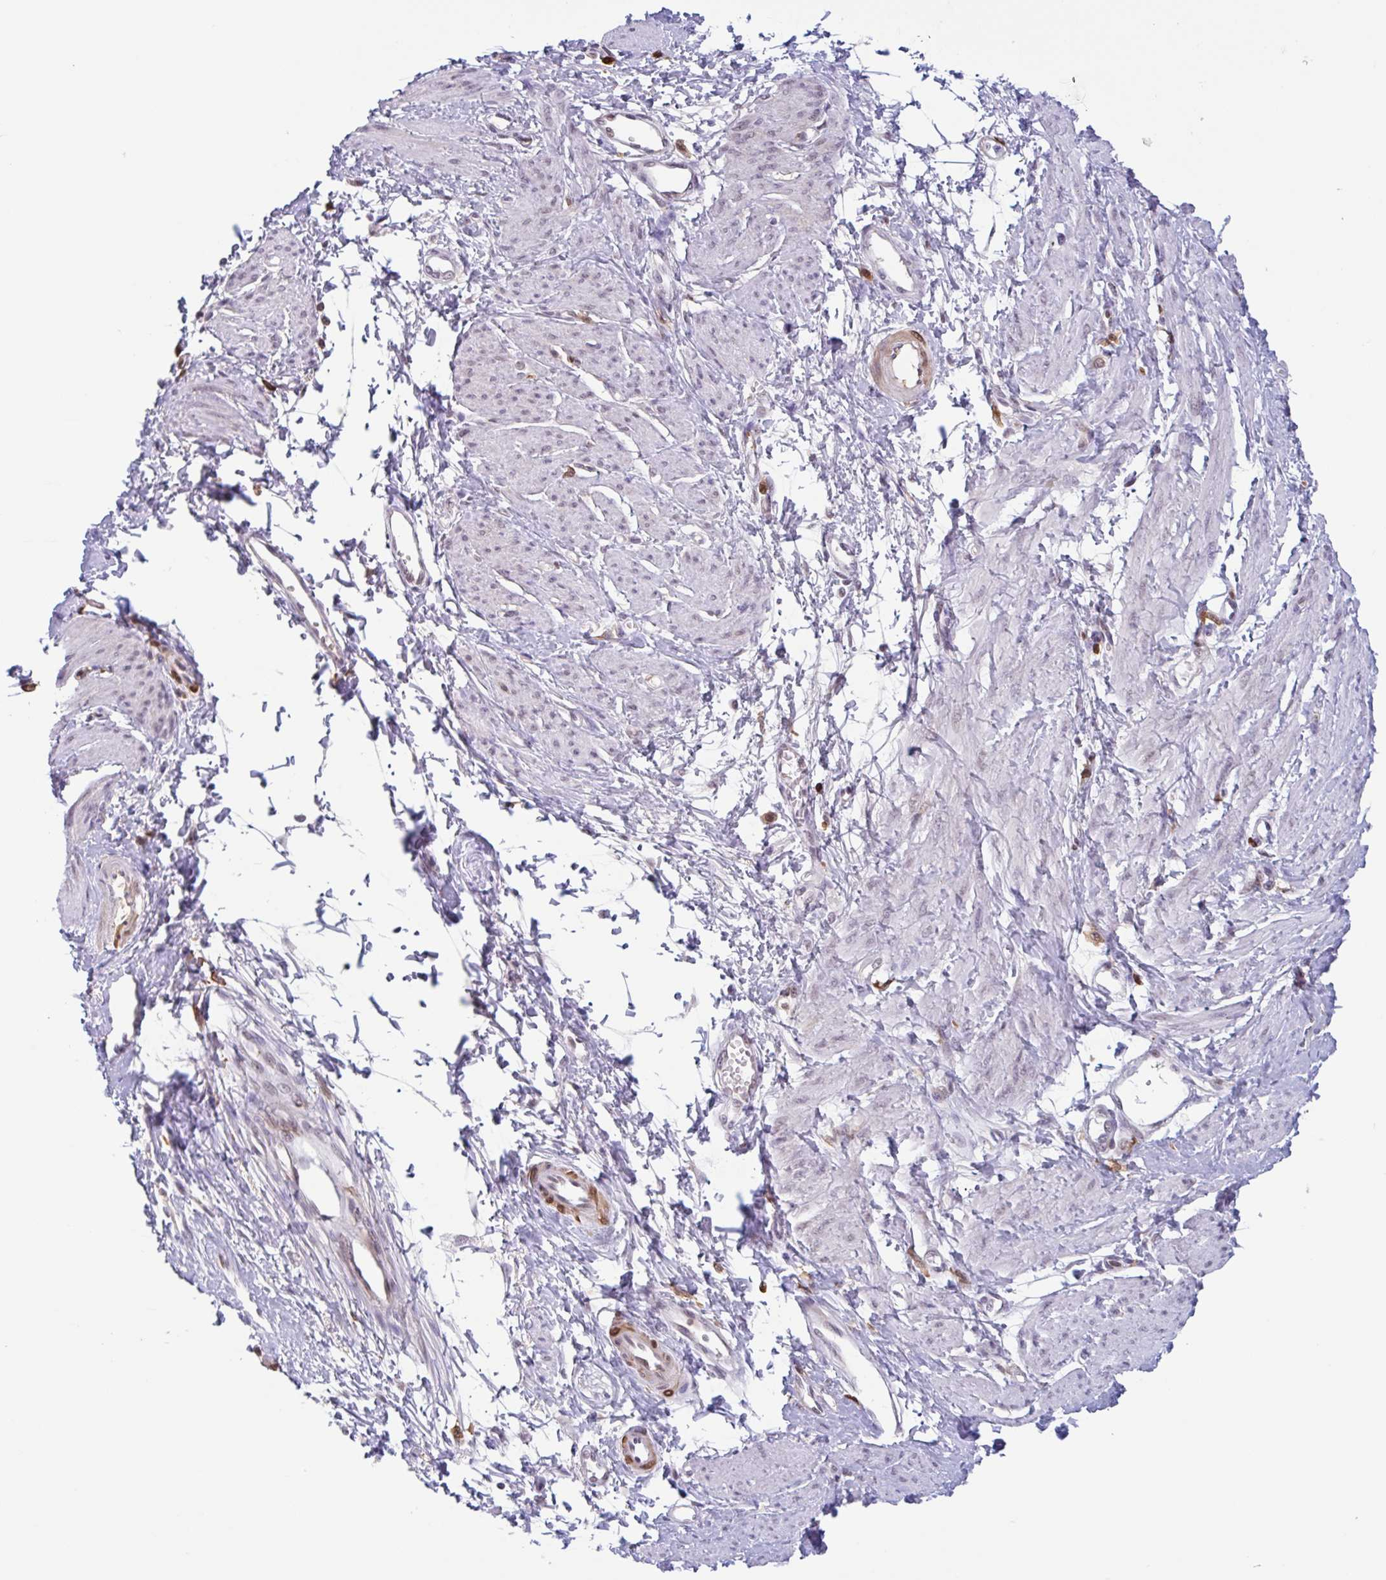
{"staining": {"intensity": "weak", "quantity": "<25%", "location": "nuclear"}, "tissue": "smooth muscle", "cell_type": "Smooth muscle cells", "image_type": "normal", "snomed": [{"axis": "morphology", "description": "Normal tissue, NOS"}, {"axis": "topography", "description": "Smooth muscle"}, {"axis": "topography", "description": "Uterus"}], "caption": "This histopathology image is of normal smooth muscle stained with IHC to label a protein in brown with the nuclei are counter-stained blue. There is no positivity in smooth muscle cells. (Immunohistochemistry, brightfield microscopy, high magnification).", "gene": "PLG", "patient": {"sex": "female", "age": 39}}